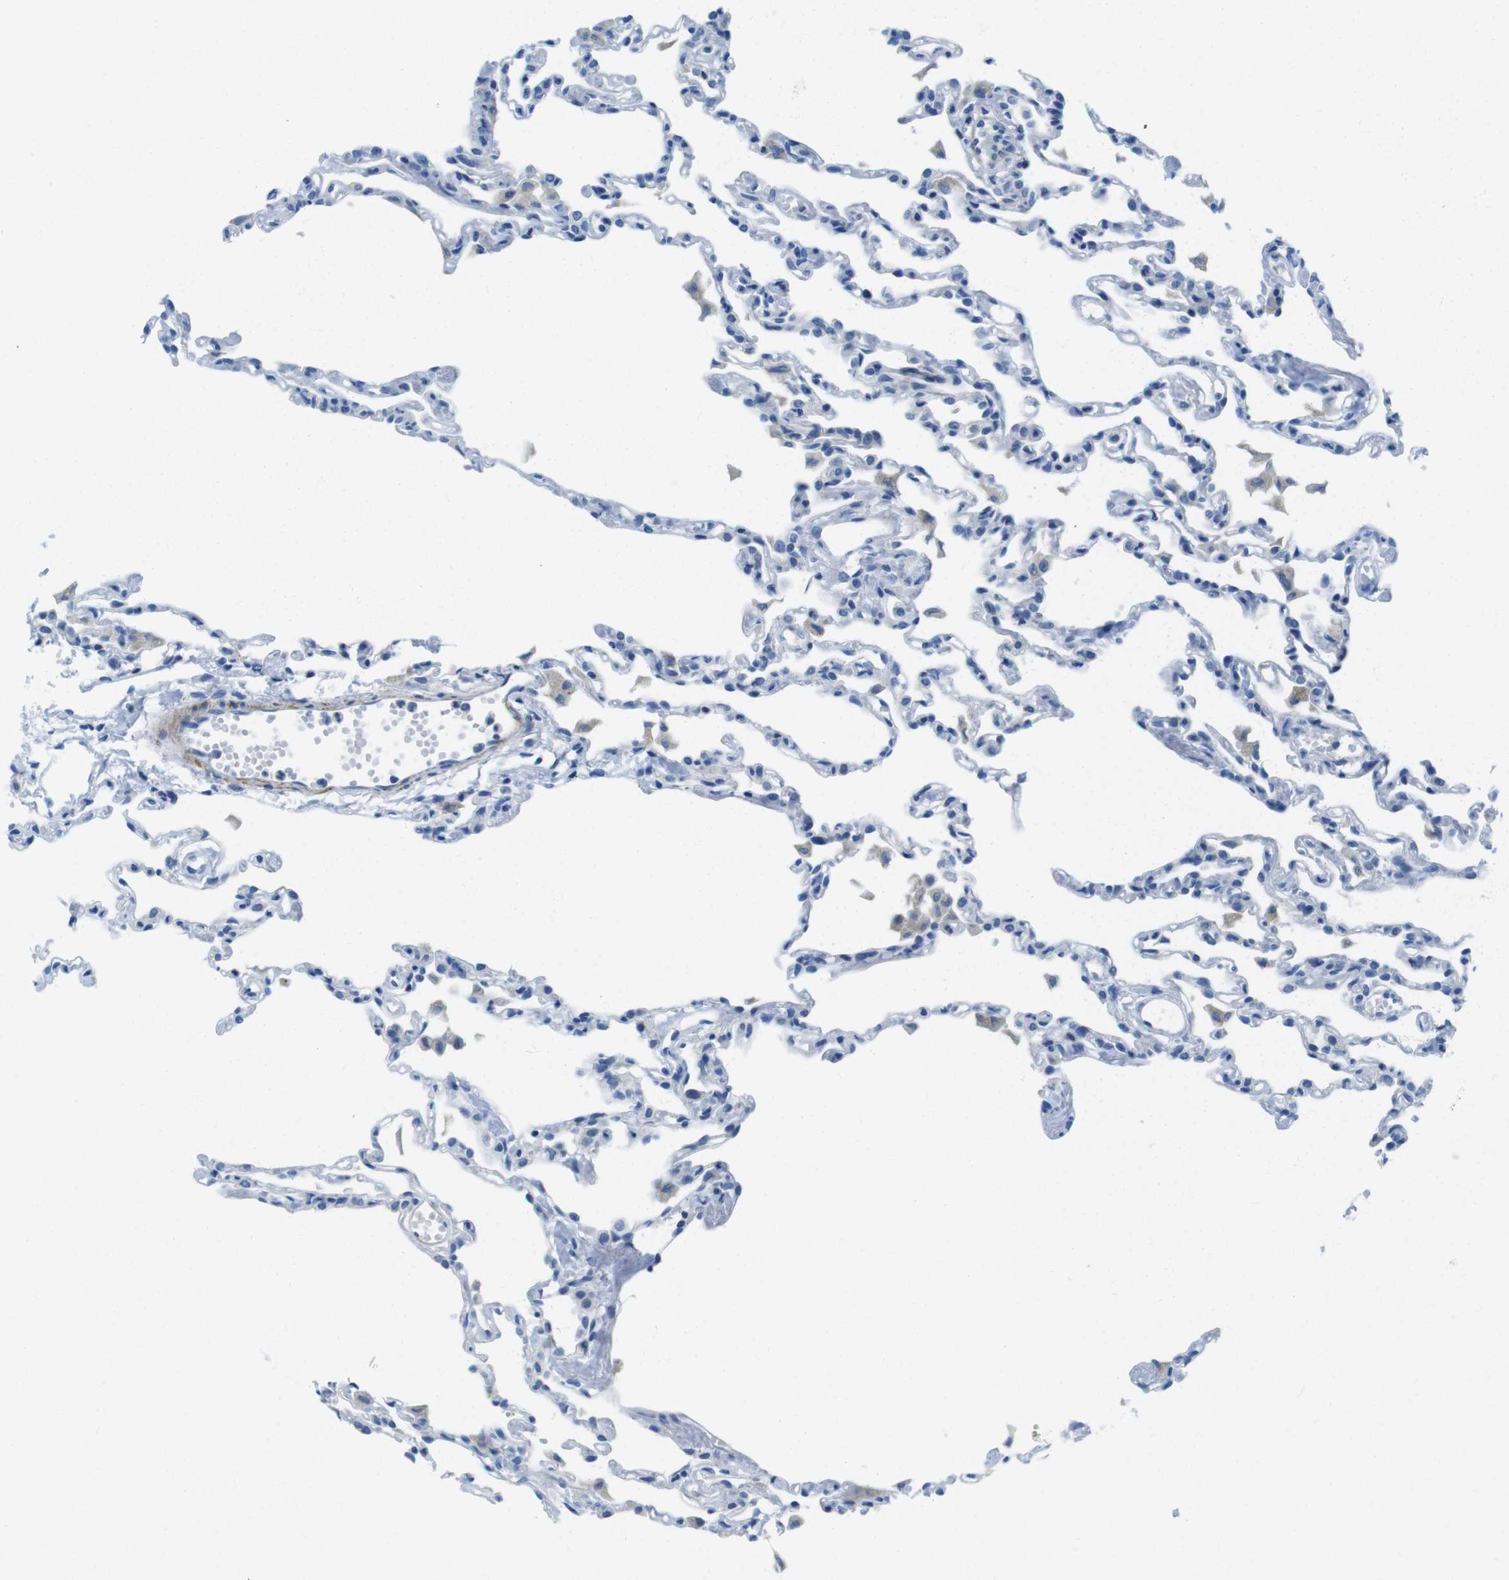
{"staining": {"intensity": "negative", "quantity": "none", "location": "none"}, "tissue": "lung", "cell_type": "Alveolar cells", "image_type": "normal", "snomed": [{"axis": "morphology", "description": "Normal tissue, NOS"}, {"axis": "topography", "description": "Lung"}], "caption": "DAB (3,3'-diaminobenzidine) immunohistochemical staining of normal lung shows no significant expression in alveolar cells.", "gene": "ASIC5", "patient": {"sex": "female", "age": 49}}